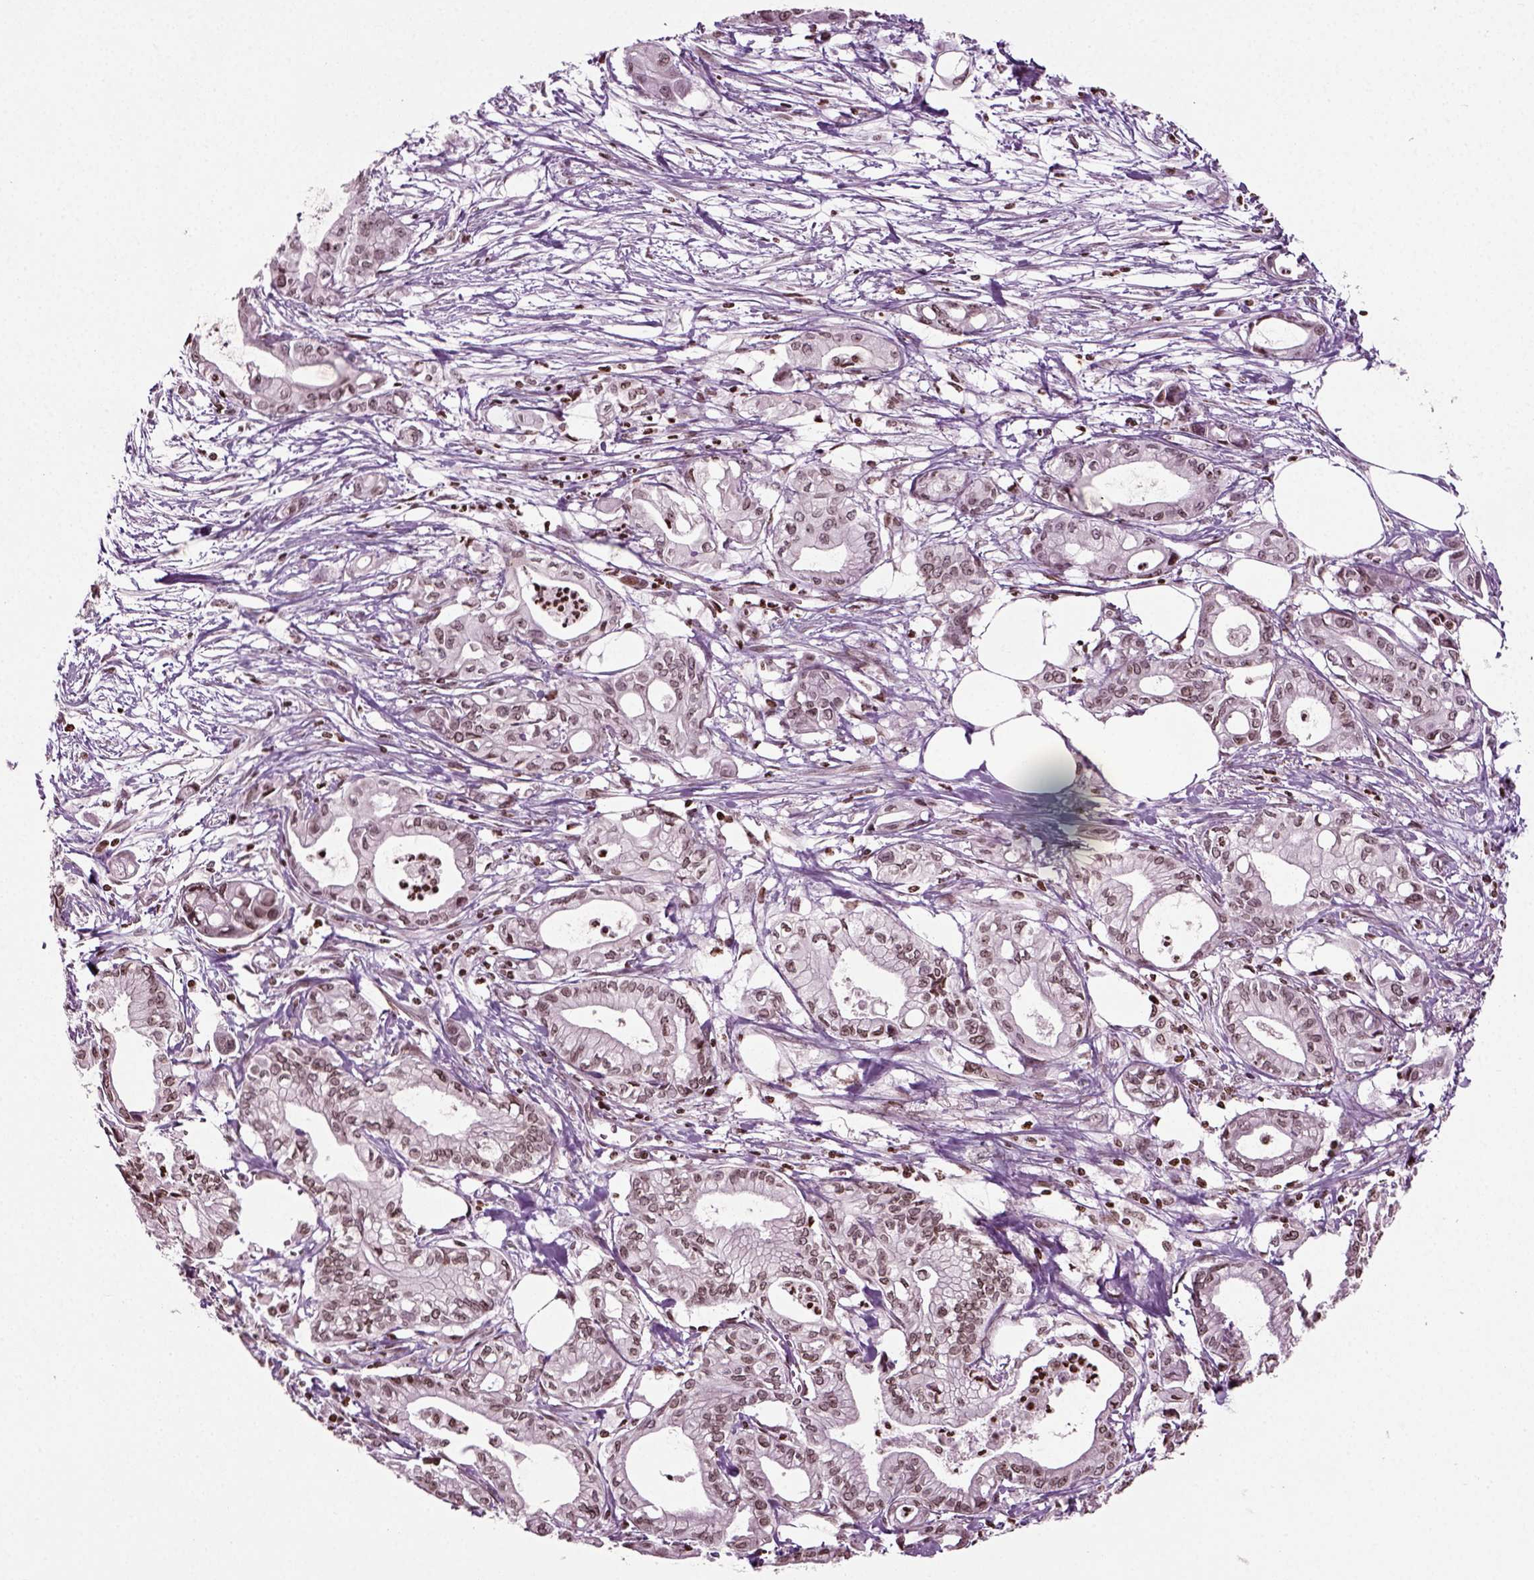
{"staining": {"intensity": "weak", "quantity": "<25%", "location": "nuclear"}, "tissue": "pancreatic cancer", "cell_type": "Tumor cells", "image_type": "cancer", "snomed": [{"axis": "morphology", "description": "Adenocarcinoma, NOS"}, {"axis": "topography", "description": "Pancreas"}], "caption": "Tumor cells are negative for brown protein staining in pancreatic cancer.", "gene": "HEYL", "patient": {"sex": "male", "age": 71}}